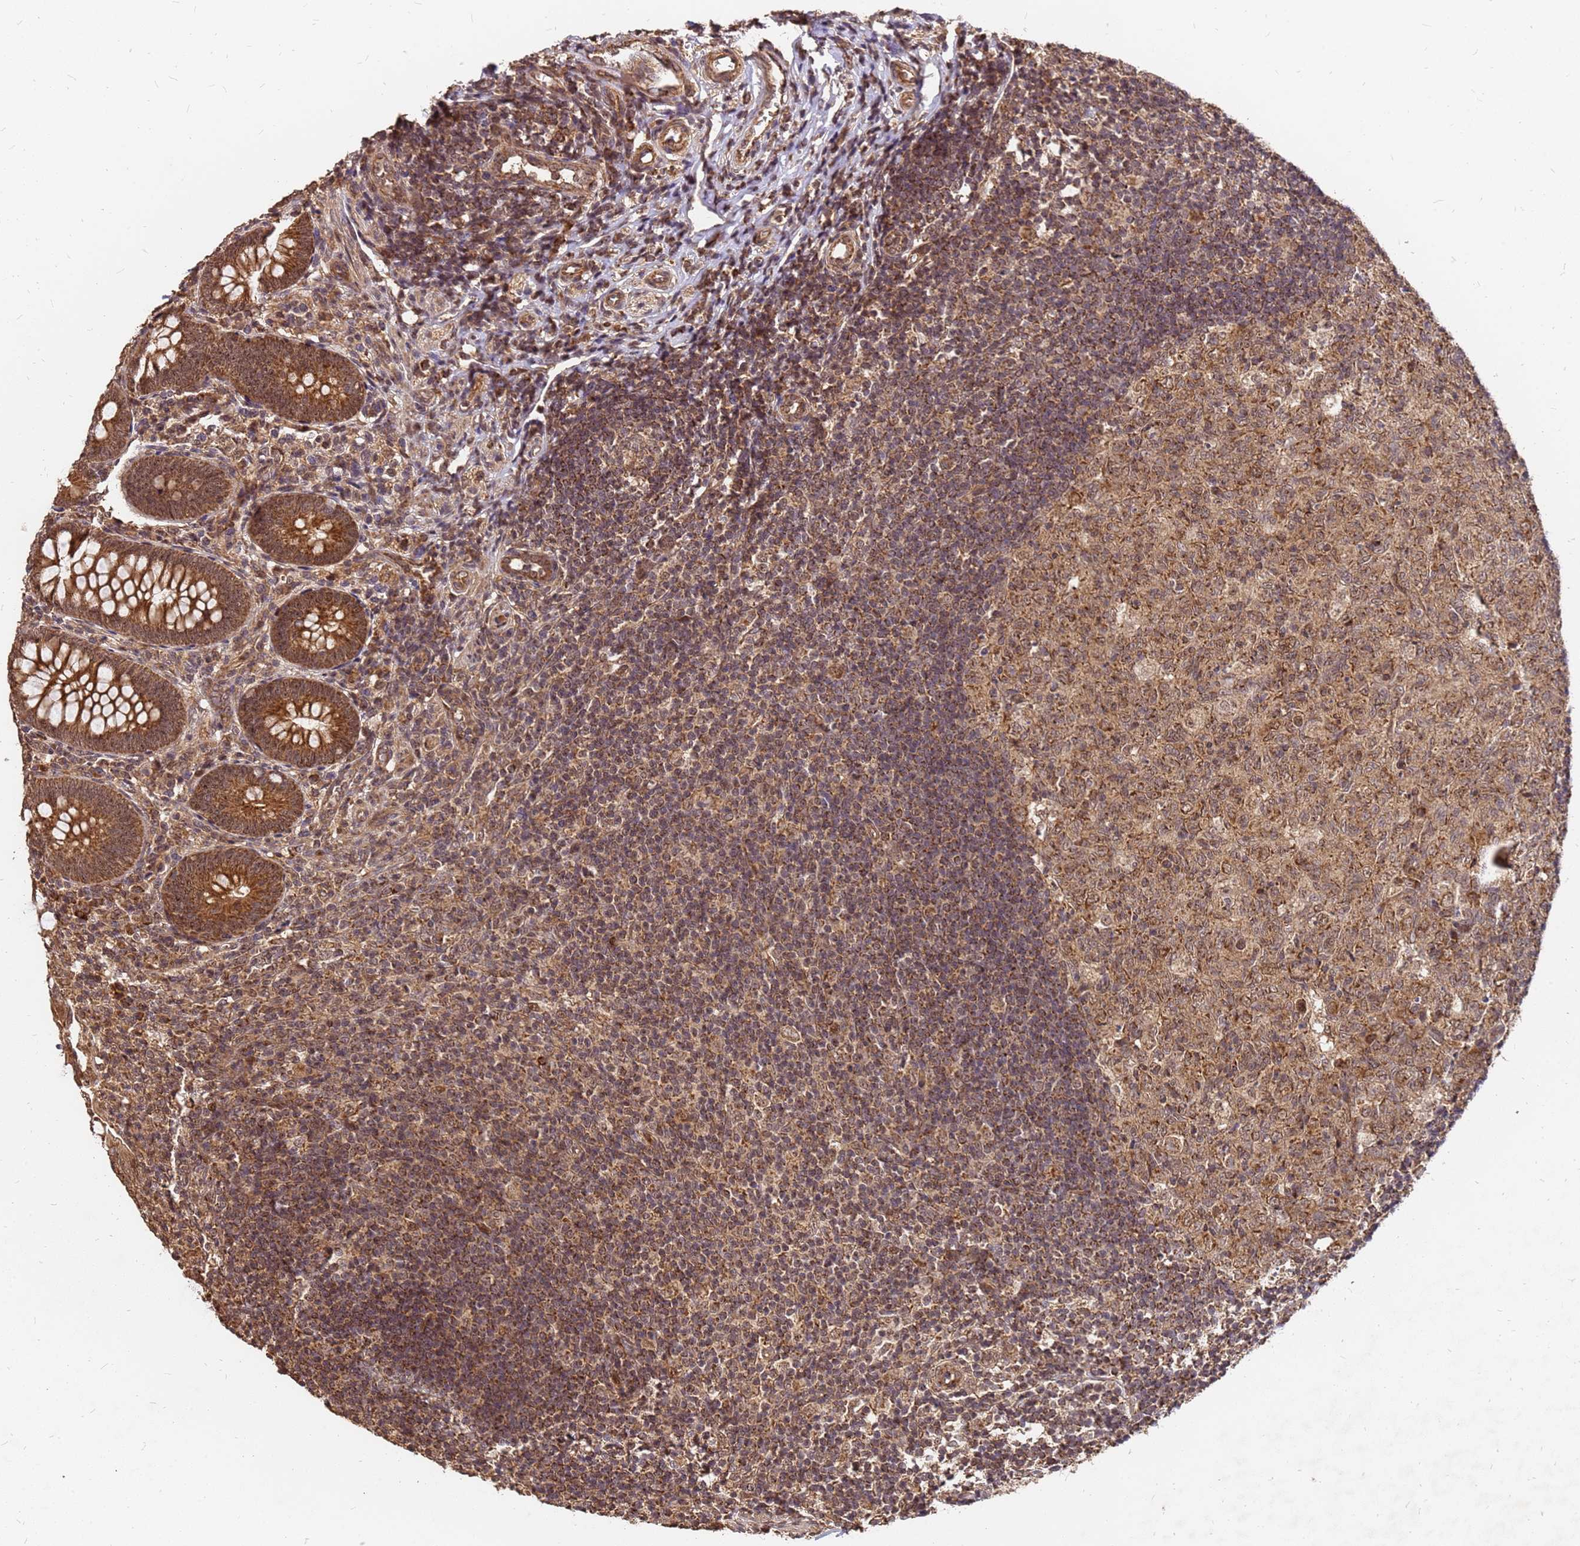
{"staining": {"intensity": "strong", "quantity": ">75%", "location": "cytoplasmic/membranous,nuclear"}, "tissue": "appendix", "cell_type": "Glandular cells", "image_type": "normal", "snomed": [{"axis": "morphology", "description": "Normal tissue, NOS"}, {"axis": "topography", "description": "Appendix"}], "caption": "Protein analysis of unremarkable appendix exhibits strong cytoplasmic/membranous,nuclear positivity in approximately >75% of glandular cells.", "gene": "GPATCH8", "patient": {"sex": "male", "age": 14}}